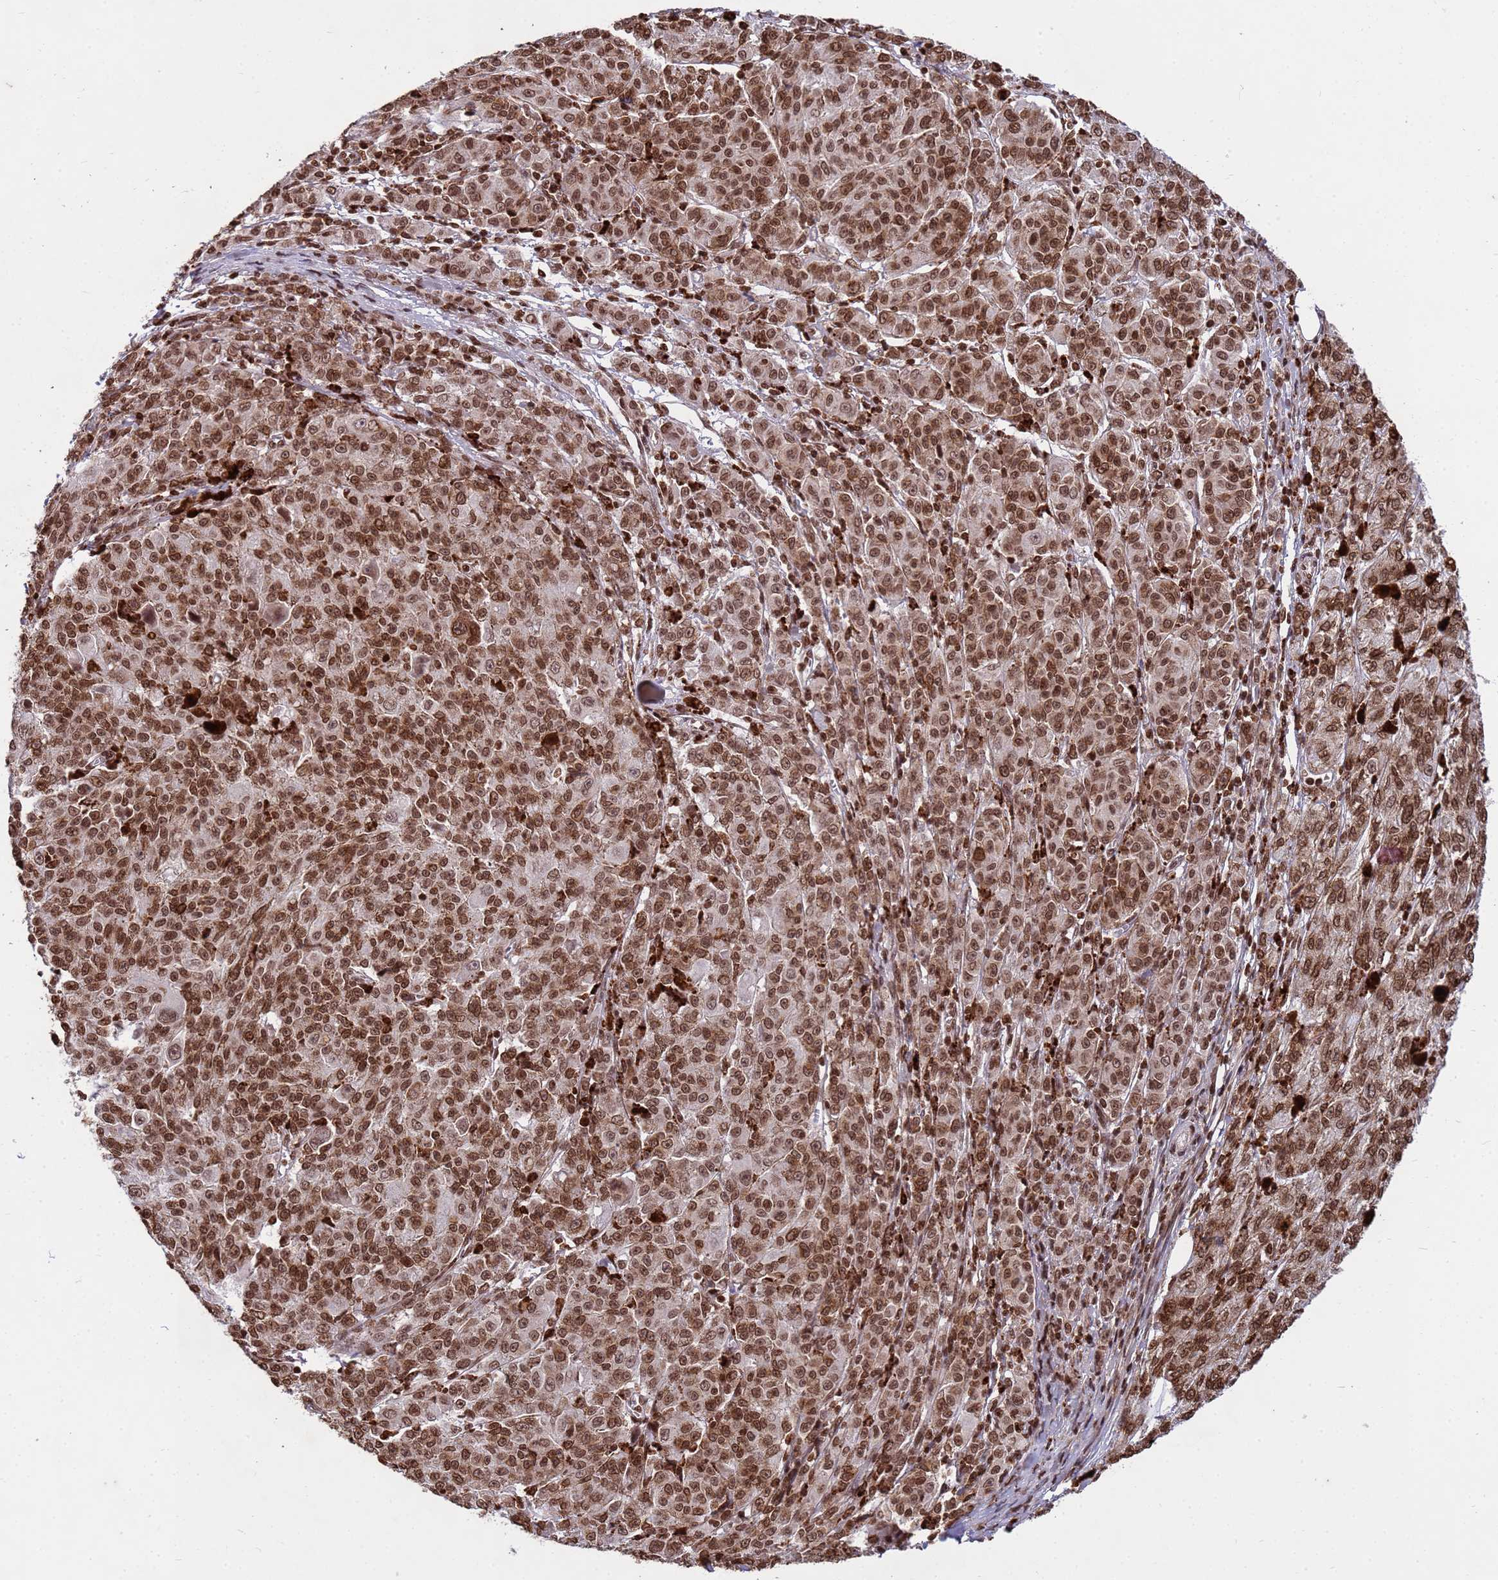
{"staining": {"intensity": "strong", "quantity": ">75%", "location": "nuclear"}, "tissue": "melanoma", "cell_type": "Tumor cells", "image_type": "cancer", "snomed": [{"axis": "morphology", "description": "Malignant melanoma, NOS"}, {"axis": "topography", "description": "Skin"}], "caption": "Tumor cells show high levels of strong nuclear expression in approximately >75% of cells in human melanoma.", "gene": "H3-3B", "patient": {"sex": "female", "age": 52}}